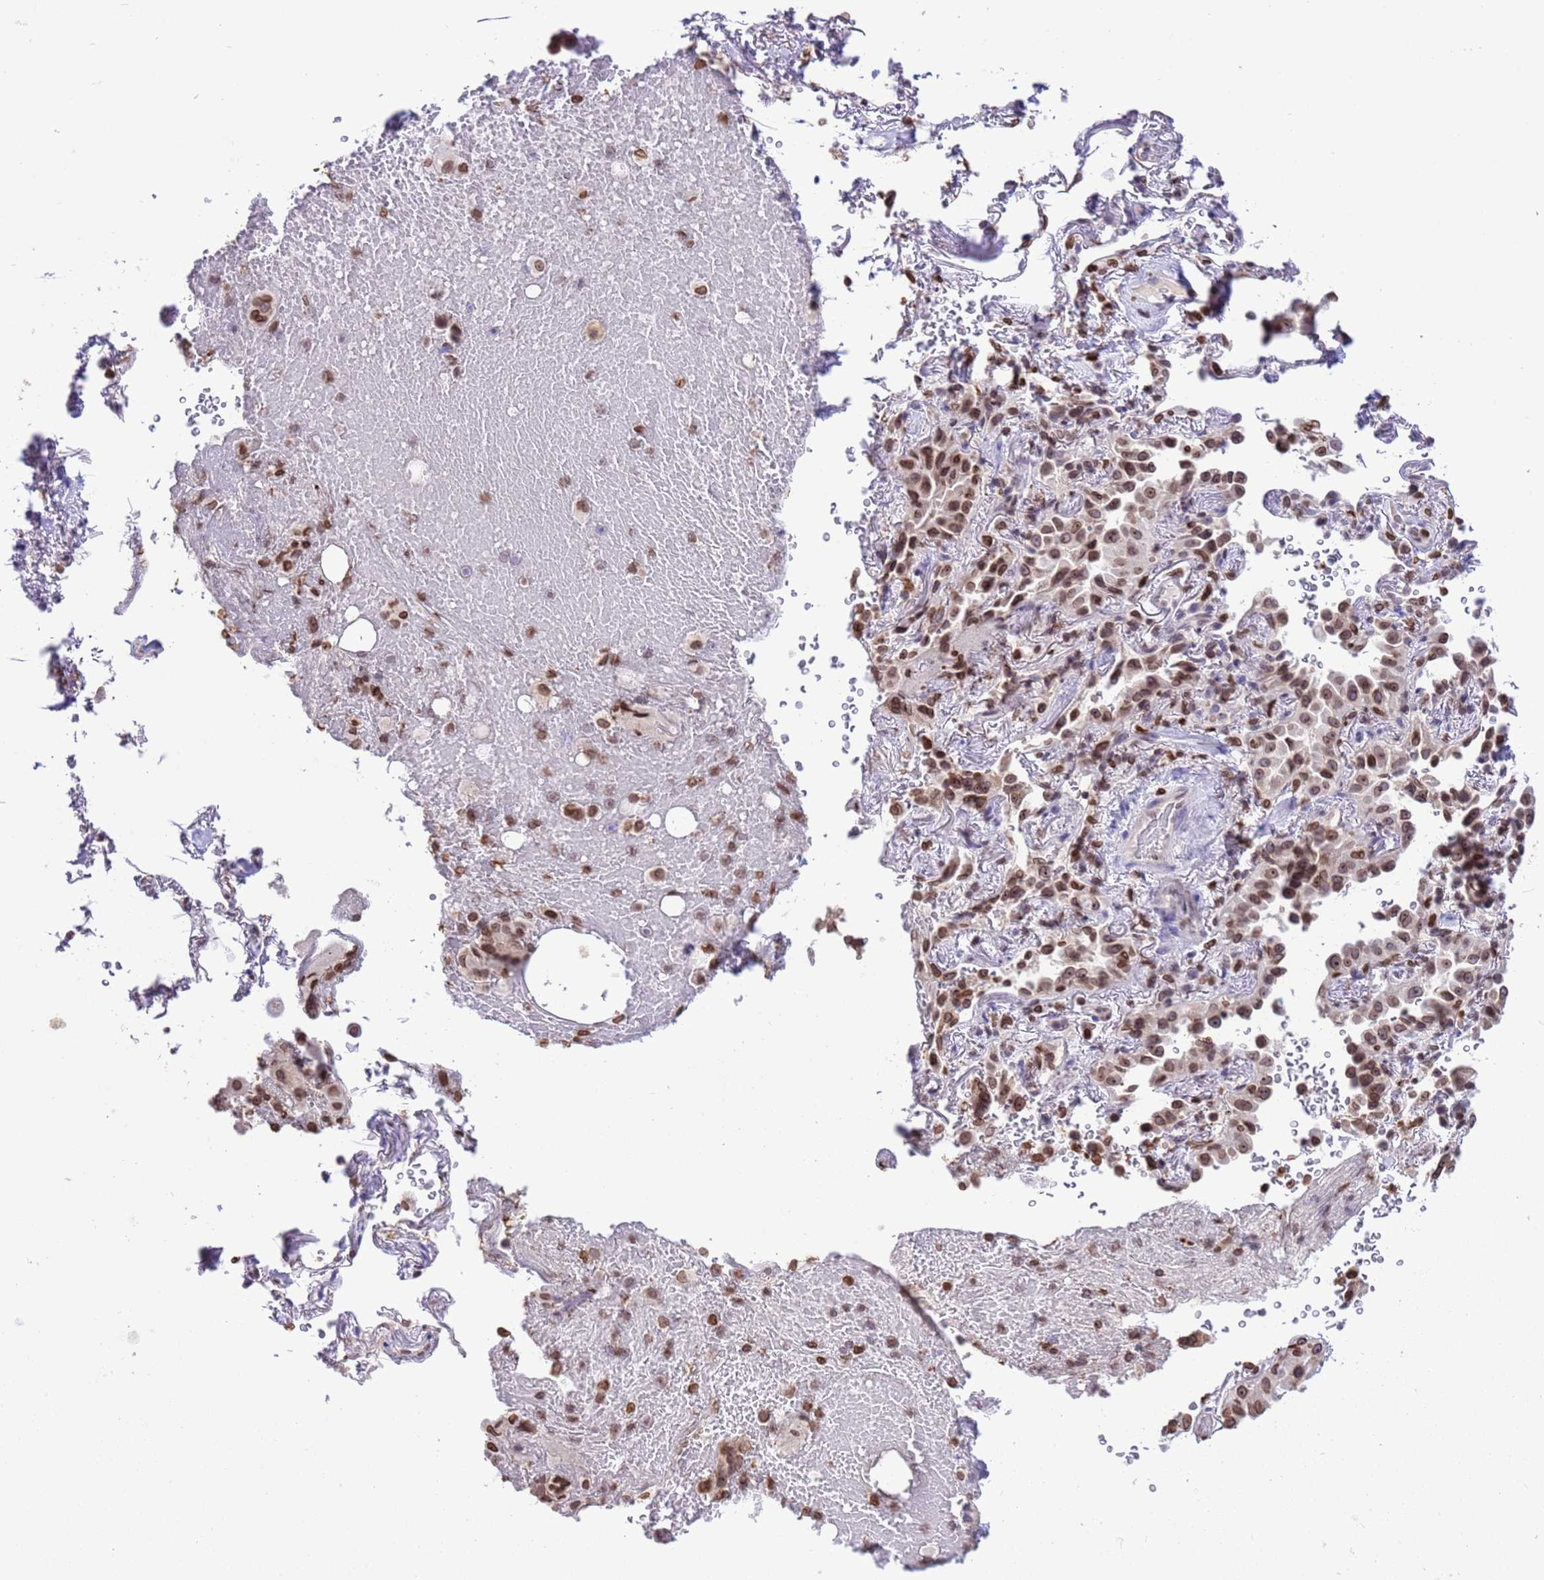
{"staining": {"intensity": "moderate", "quantity": ">75%", "location": "cytoplasmic/membranous,nuclear"}, "tissue": "lung cancer", "cell_type": "Tumor cells", "image_type": "cancer", "snomed": [{"axis": "morphology", "description": "Adenocarcinoma, NOS"}, {"axis": "topography", "description": "Lung"}], "caption": "A histopathology image showing moderate cytoplasmic/membranous and nuclear staining in approximately >75% of tumor cells in lung cancer (adenocarcinoma), as visualized by brown immunohistochemical staining.", "gene": "DHX37", "patient": {"sex": "female", "age": 69}}